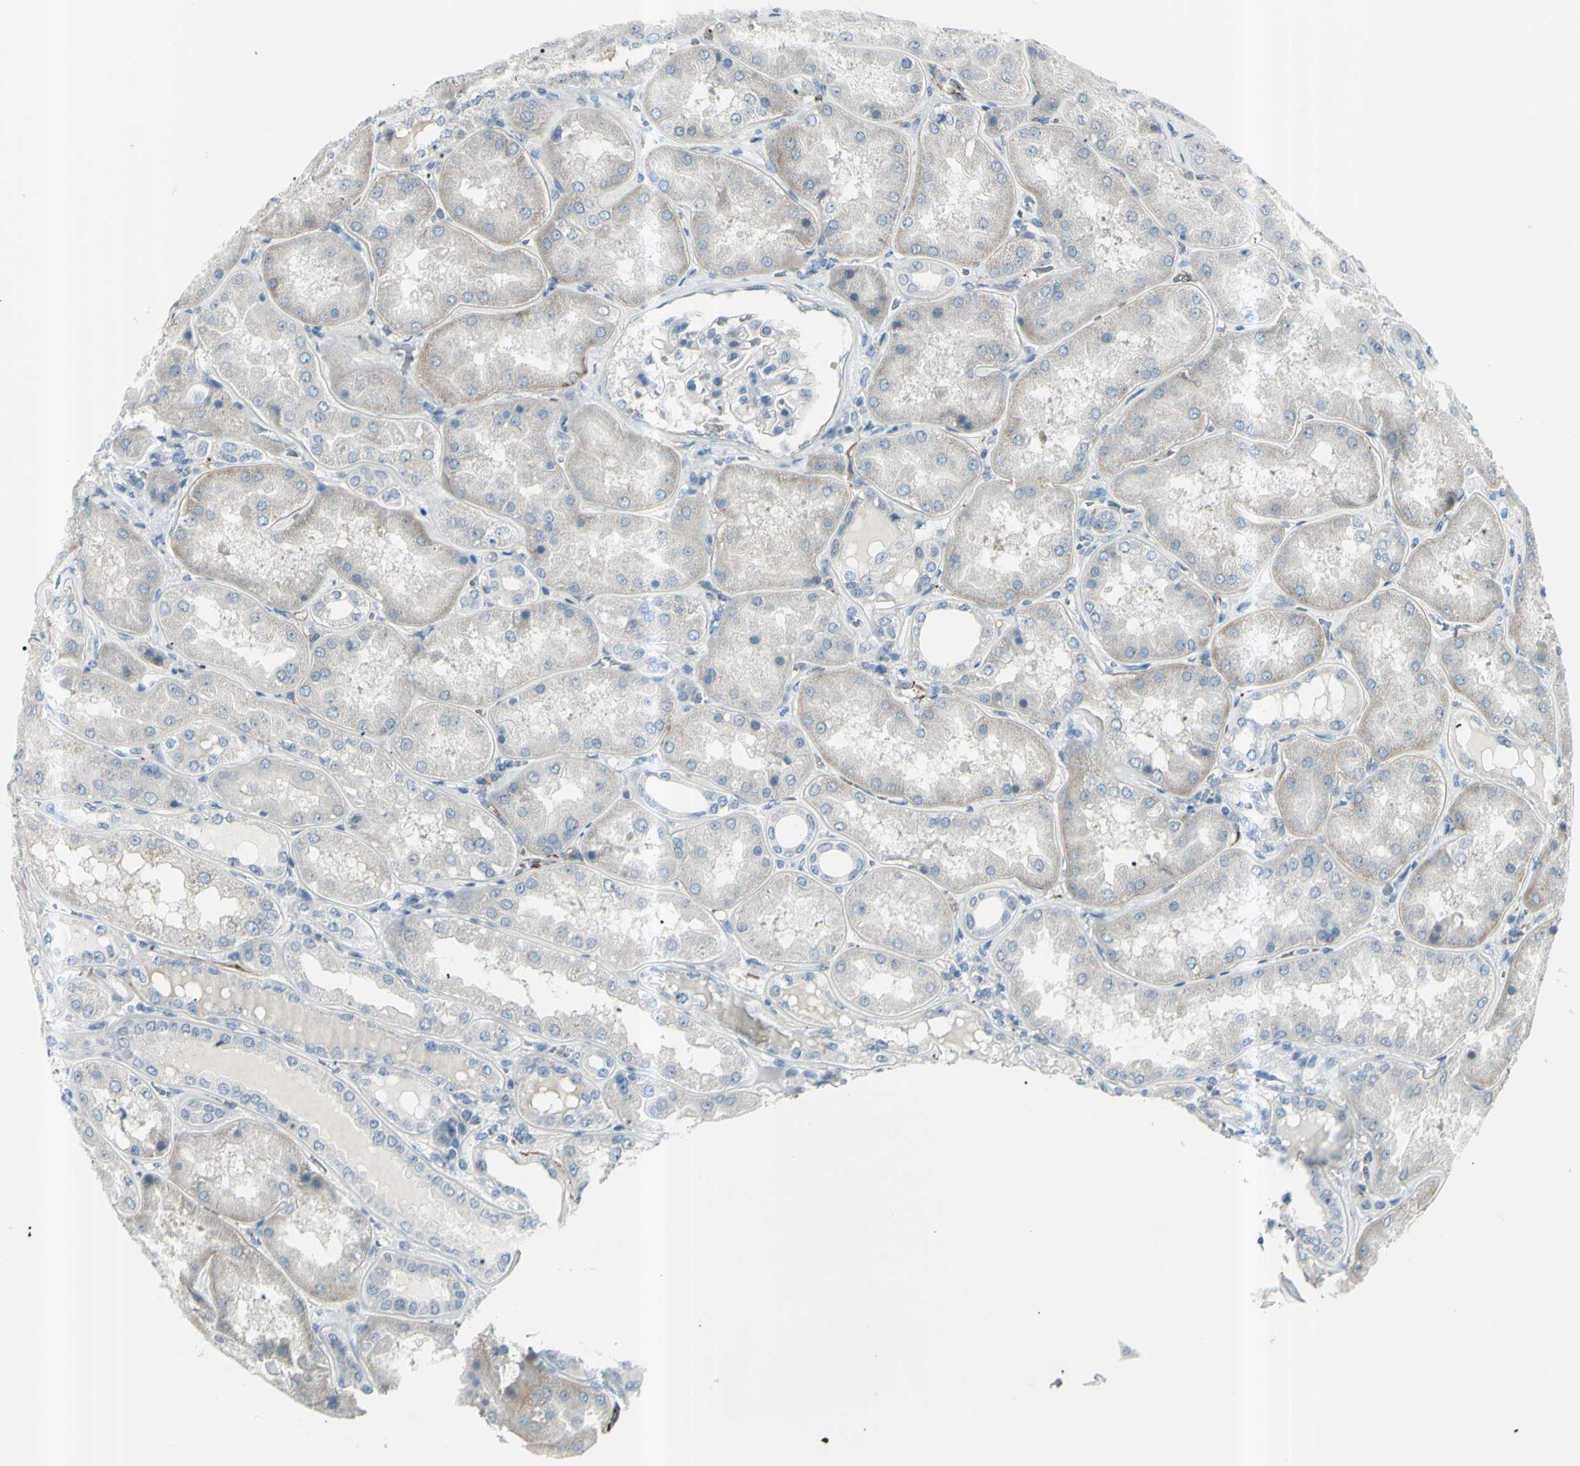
{"staining": {"intensity": "negative", "quantity": "none", "location": "none"}, "tissue": "kidney", "cell_type": "Cells in glomeruli", "image_type": "normal", "snomed": [{"axis": "morphology", "description": "Normal tissue, NOS"}, {"axis": "topography", "description": "Kidney"}], "caption": "Protein analysis of unremarkable kidney reveals no significant staining in cells in glomeruli.", "gene": "GPR34", "patient": {"sex": "female", "age": 56}}